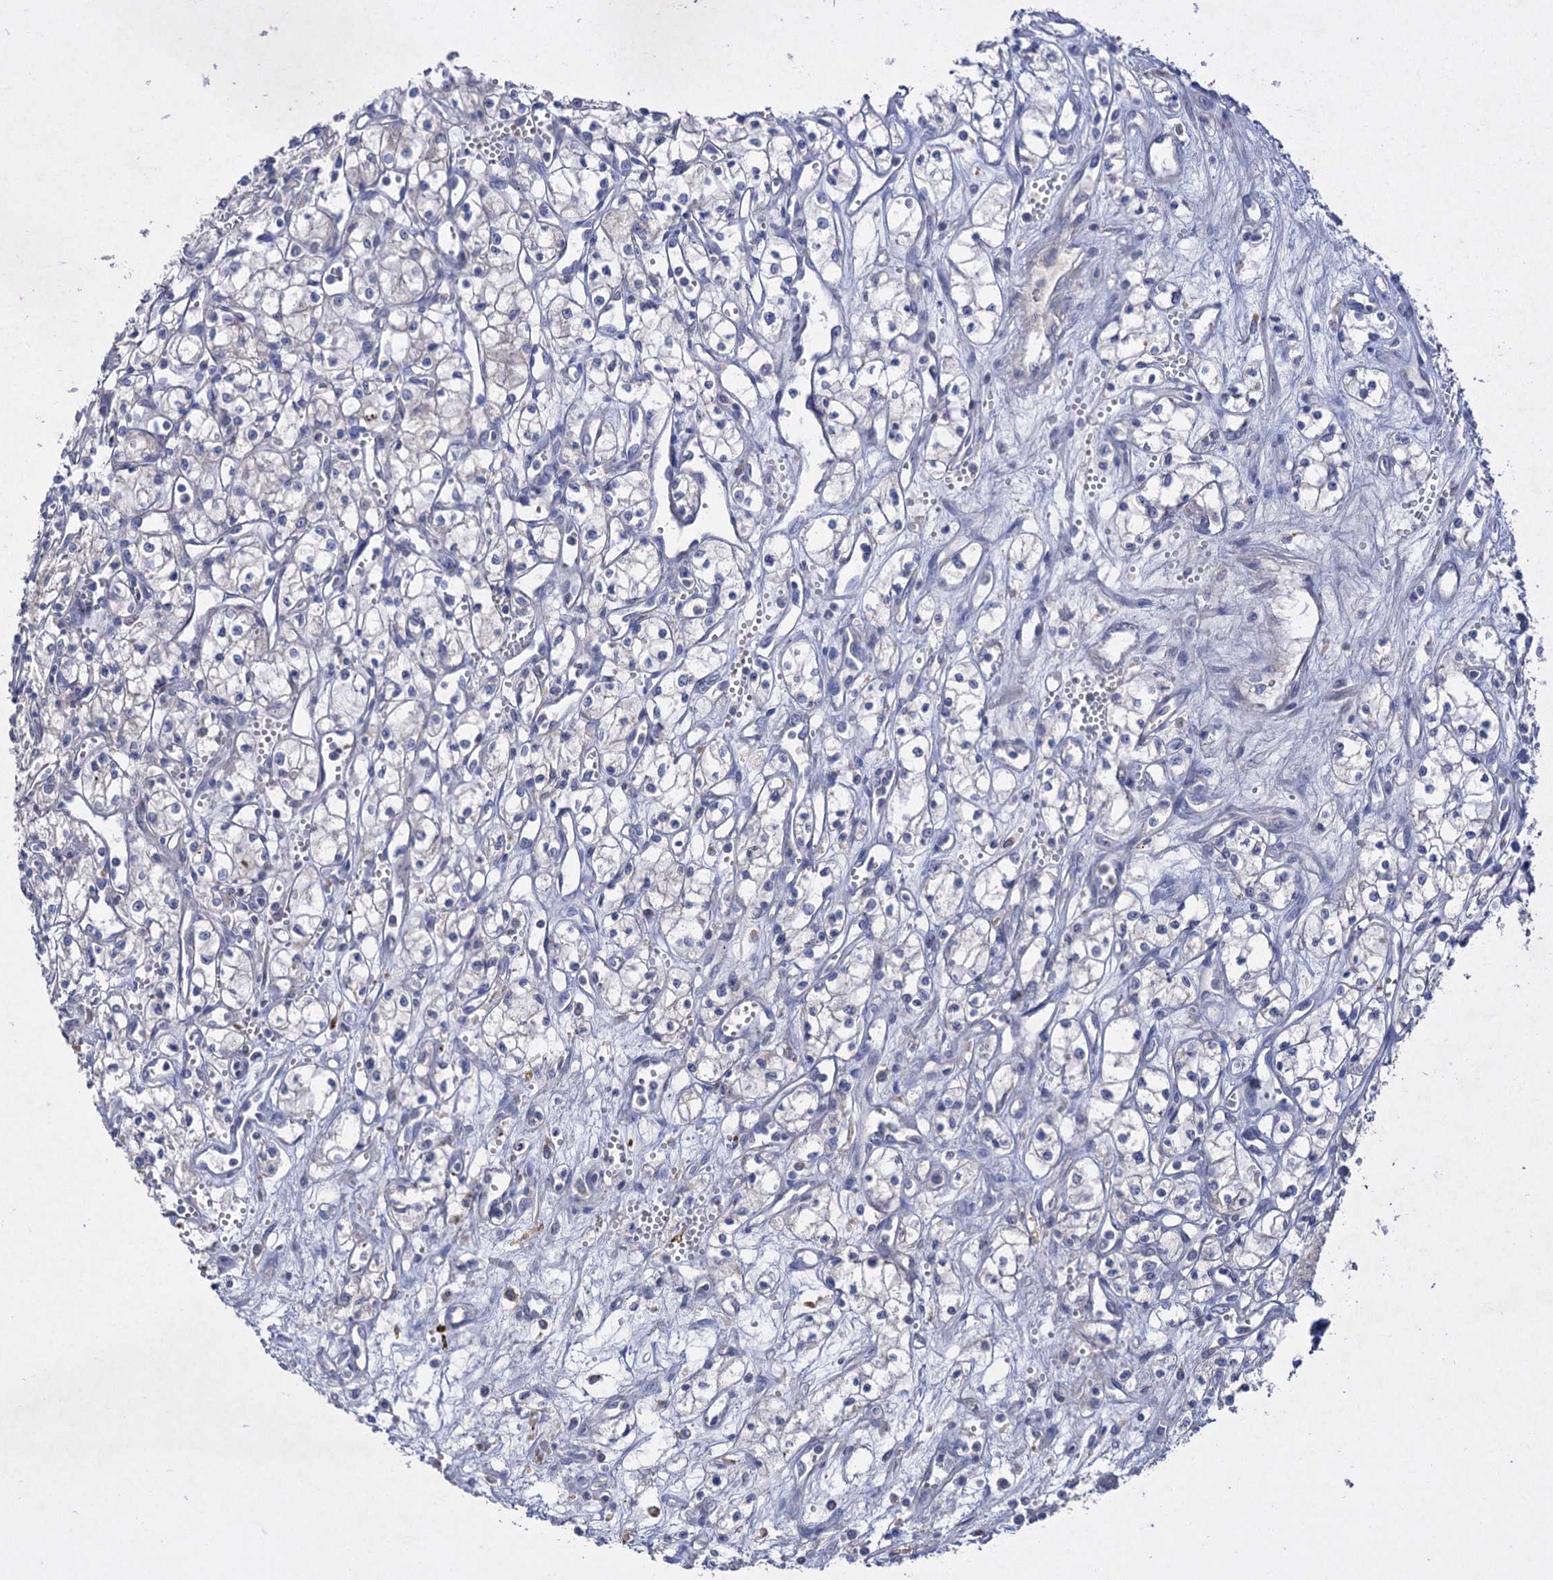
{"staining": {"intensity": "negative", "quantity": "none", "location": "none"}, "tissue": "renal cancer", "cell_type": "Tumor cells", "image_type": "cancer", "snomed": [{"axis": "morphology", "description": "Adenocarcinoma, NOS"}, {"axis": "topography", "description": "Kidney"}], "caption": "Renal cancer (adenocarcinoma) was stained to show a protein in brown. There is no significant expression in tumor cells. Nuclei are stained in blue.", "gene": "ATP4A", "patient": {"sex": "male", "age": 59}}